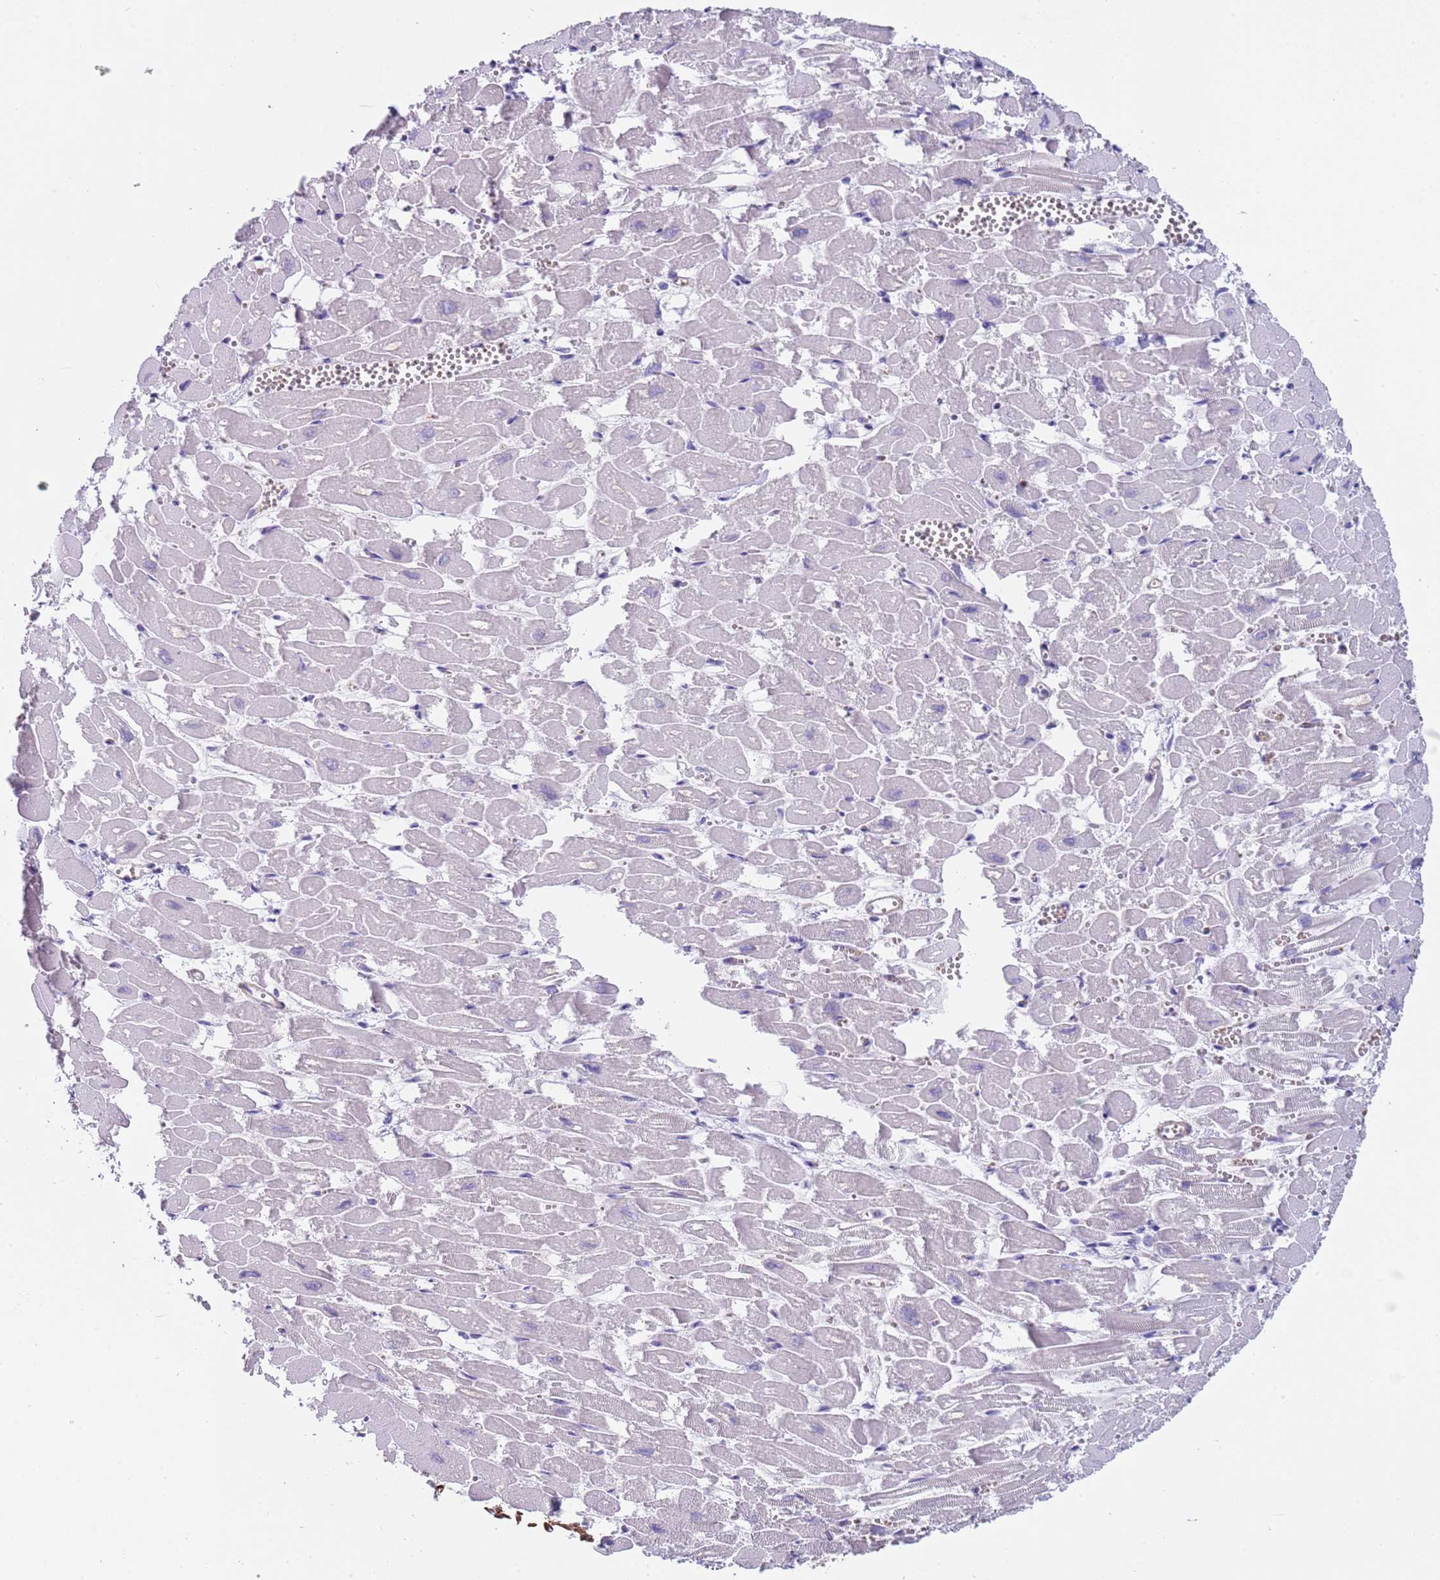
{"staining": {"intensity": "negative", "quantity": "none", "location": "none"}, "tissue": "heart muscle", "cell_type": "Cardiomyocytes", "image_type": "normal", "snomed": [{"axis": "morphology", "description": "Normal tissue, NOS"}, {"axis": "topography", "description": "Heart"}], "caption": "Cardiomyocytes show no significant positivity in benign heart muscle. (DAB (3,3'-diaminobenzidine) immunohistochemistry visualized using brightfield microscopy, high magnification).", "gene": "KBTBD3", "patient": {"sex": "male", "age": 54}}